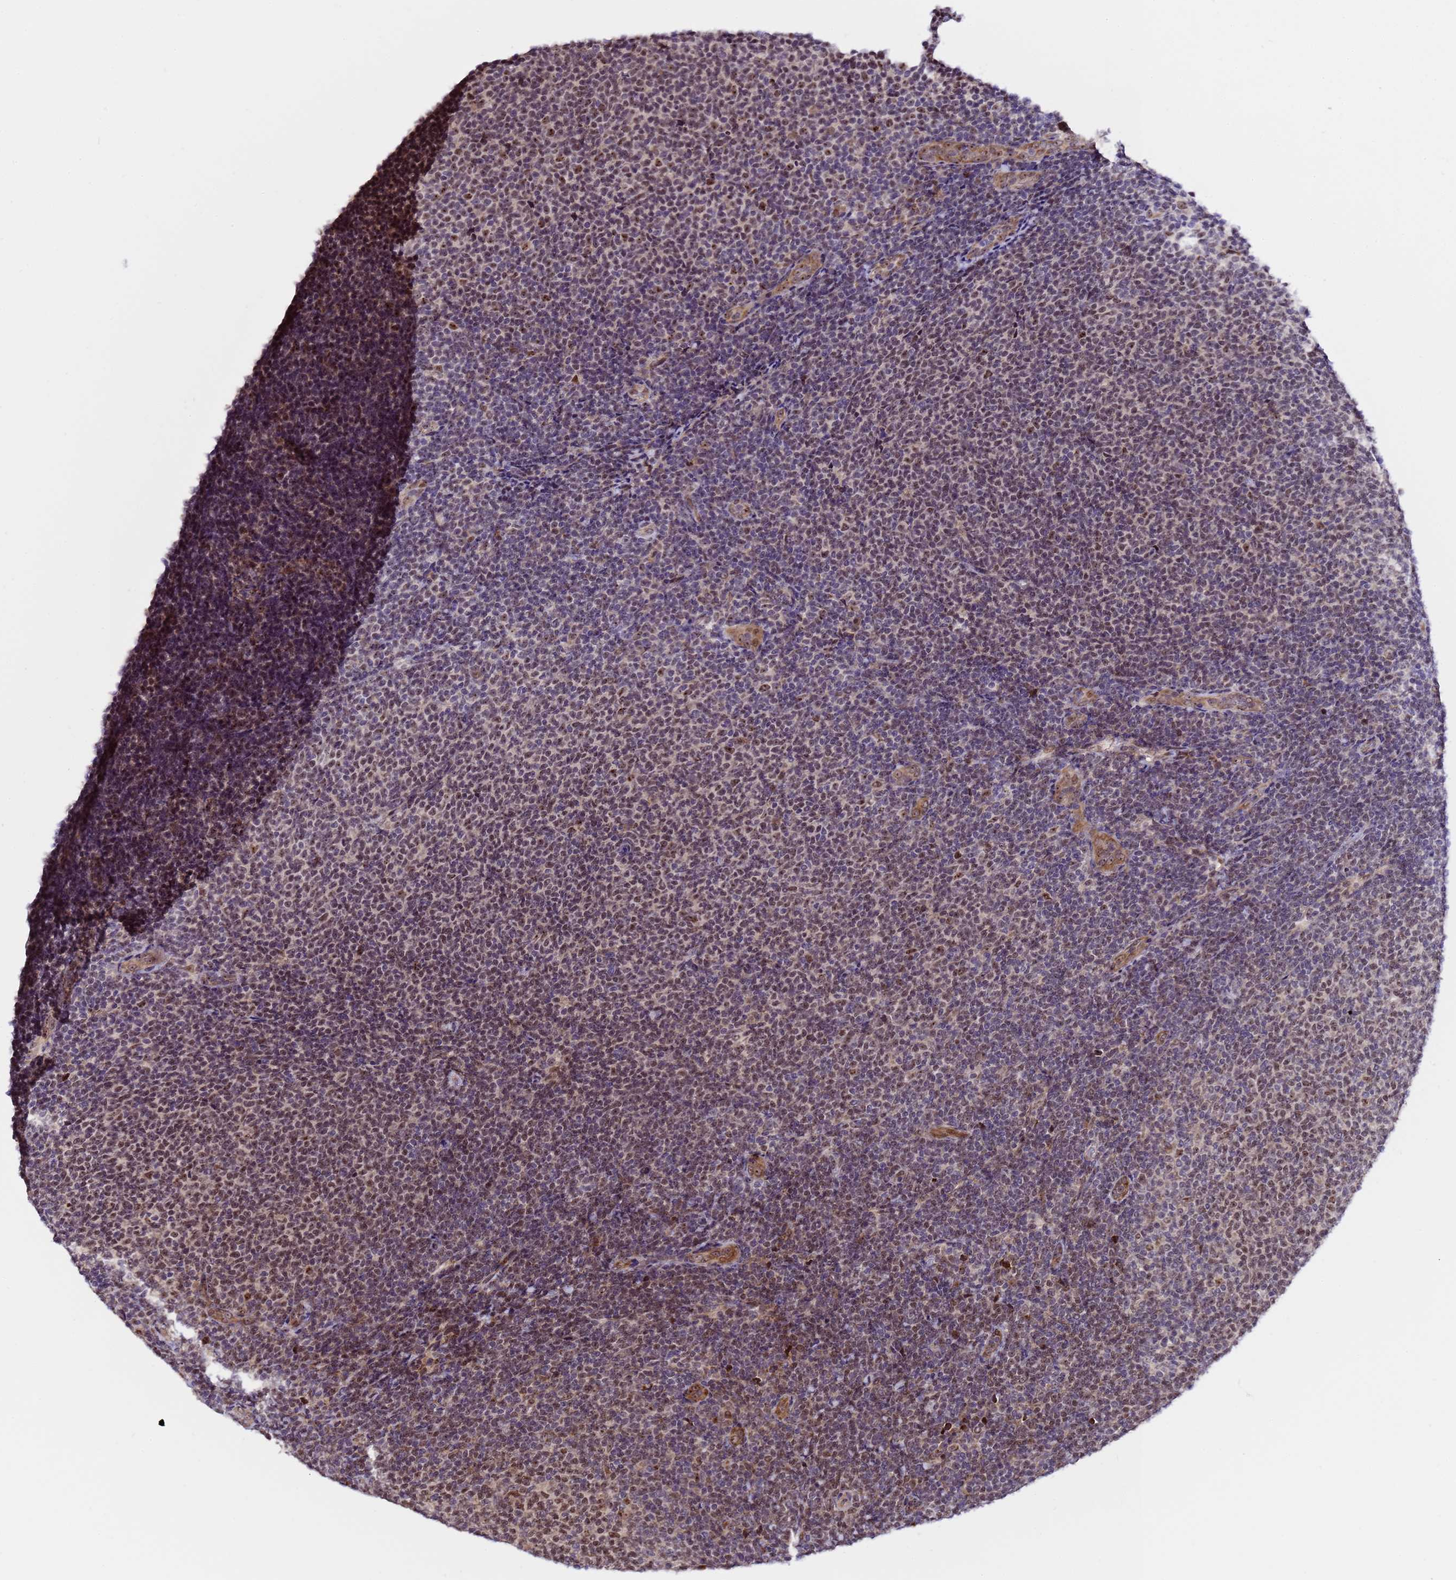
{"staining": {"intensity": "weak", "quantity": "25%-75%", "location": "nuclear"}, "tissue": "lymphoma", "cell_type": "Tumor cells", "image_type": "cancer", "snomed": [{"axis": "morphology", "description": "Malignant lymphoma, non-Hodgkin's type, Low grade"}, {"axis": "topography", "description": "Lymph node"}], "caption": "Weak nuclear staining is seen in approximately 25%-75% of tumor cells in low-grade malignant lymphoma, non-Hodgkin's type. (Stains: DAB in brown, nuclei in blue, Microscopy: brightfield microscopy at high magnification).", "gene": "SLX4IP", "patient": {"sex": "male", "age": 66}}